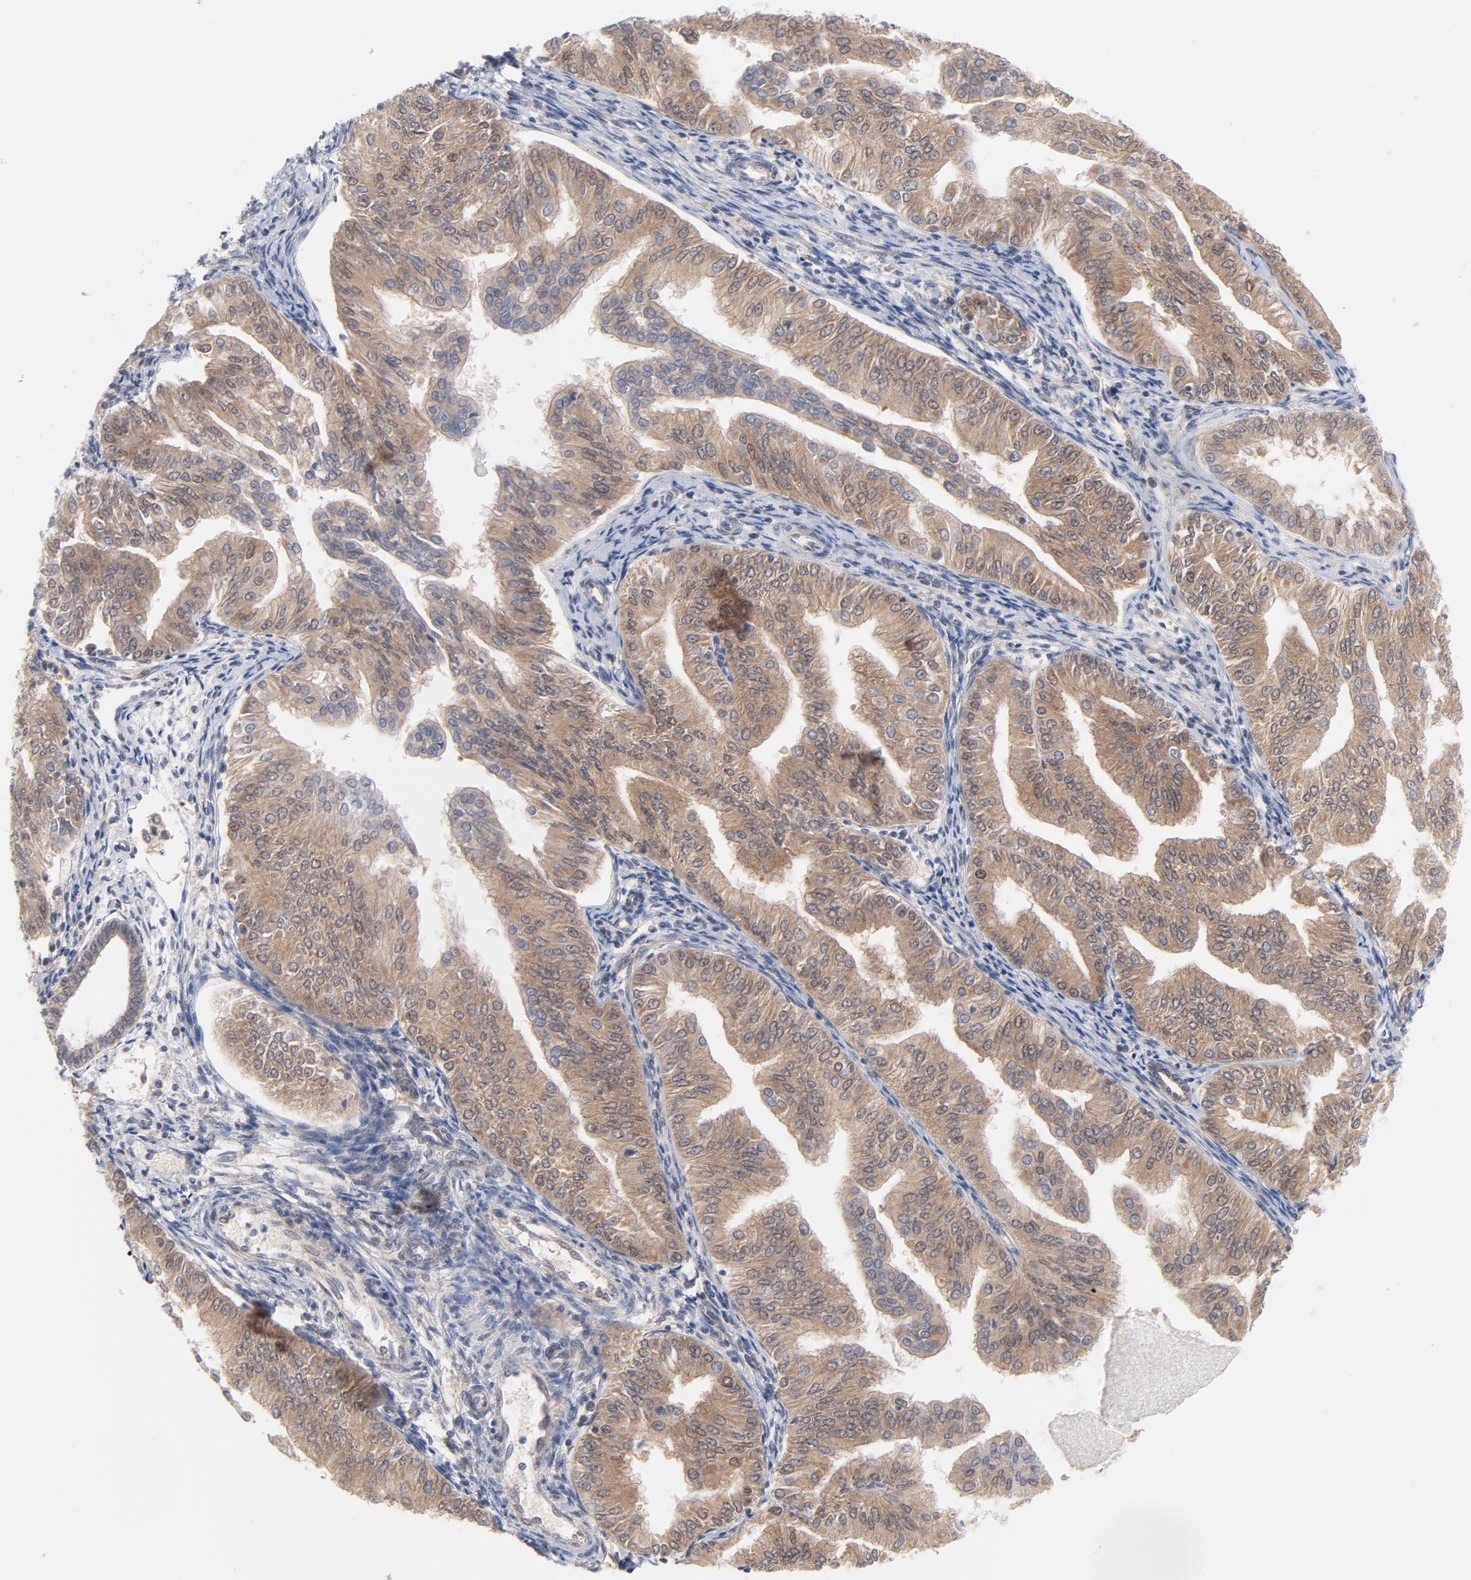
{"staining": {"intensity": "moderate", "quantity": ">75%", "location": "cytoplasmic/membranous"}, "tissue": "endometrial cancer", "cell_type": "Tumor cells", "image_type": "cancer", "snomed": [{"axis": "morphology", "description": "Adenocarcinoma, NOS"}, {"axis": "topography", "description": "Endometrium"}], "caption": "Human adenocarcinoma (endometrial) stained for a protein (brown) exhibits moderate cytoplasmic/membranous positive positivity in approximately >75% of tumor cells.", "gene": "UBL4A", "patient": {"sex": "female", "age": 53}}